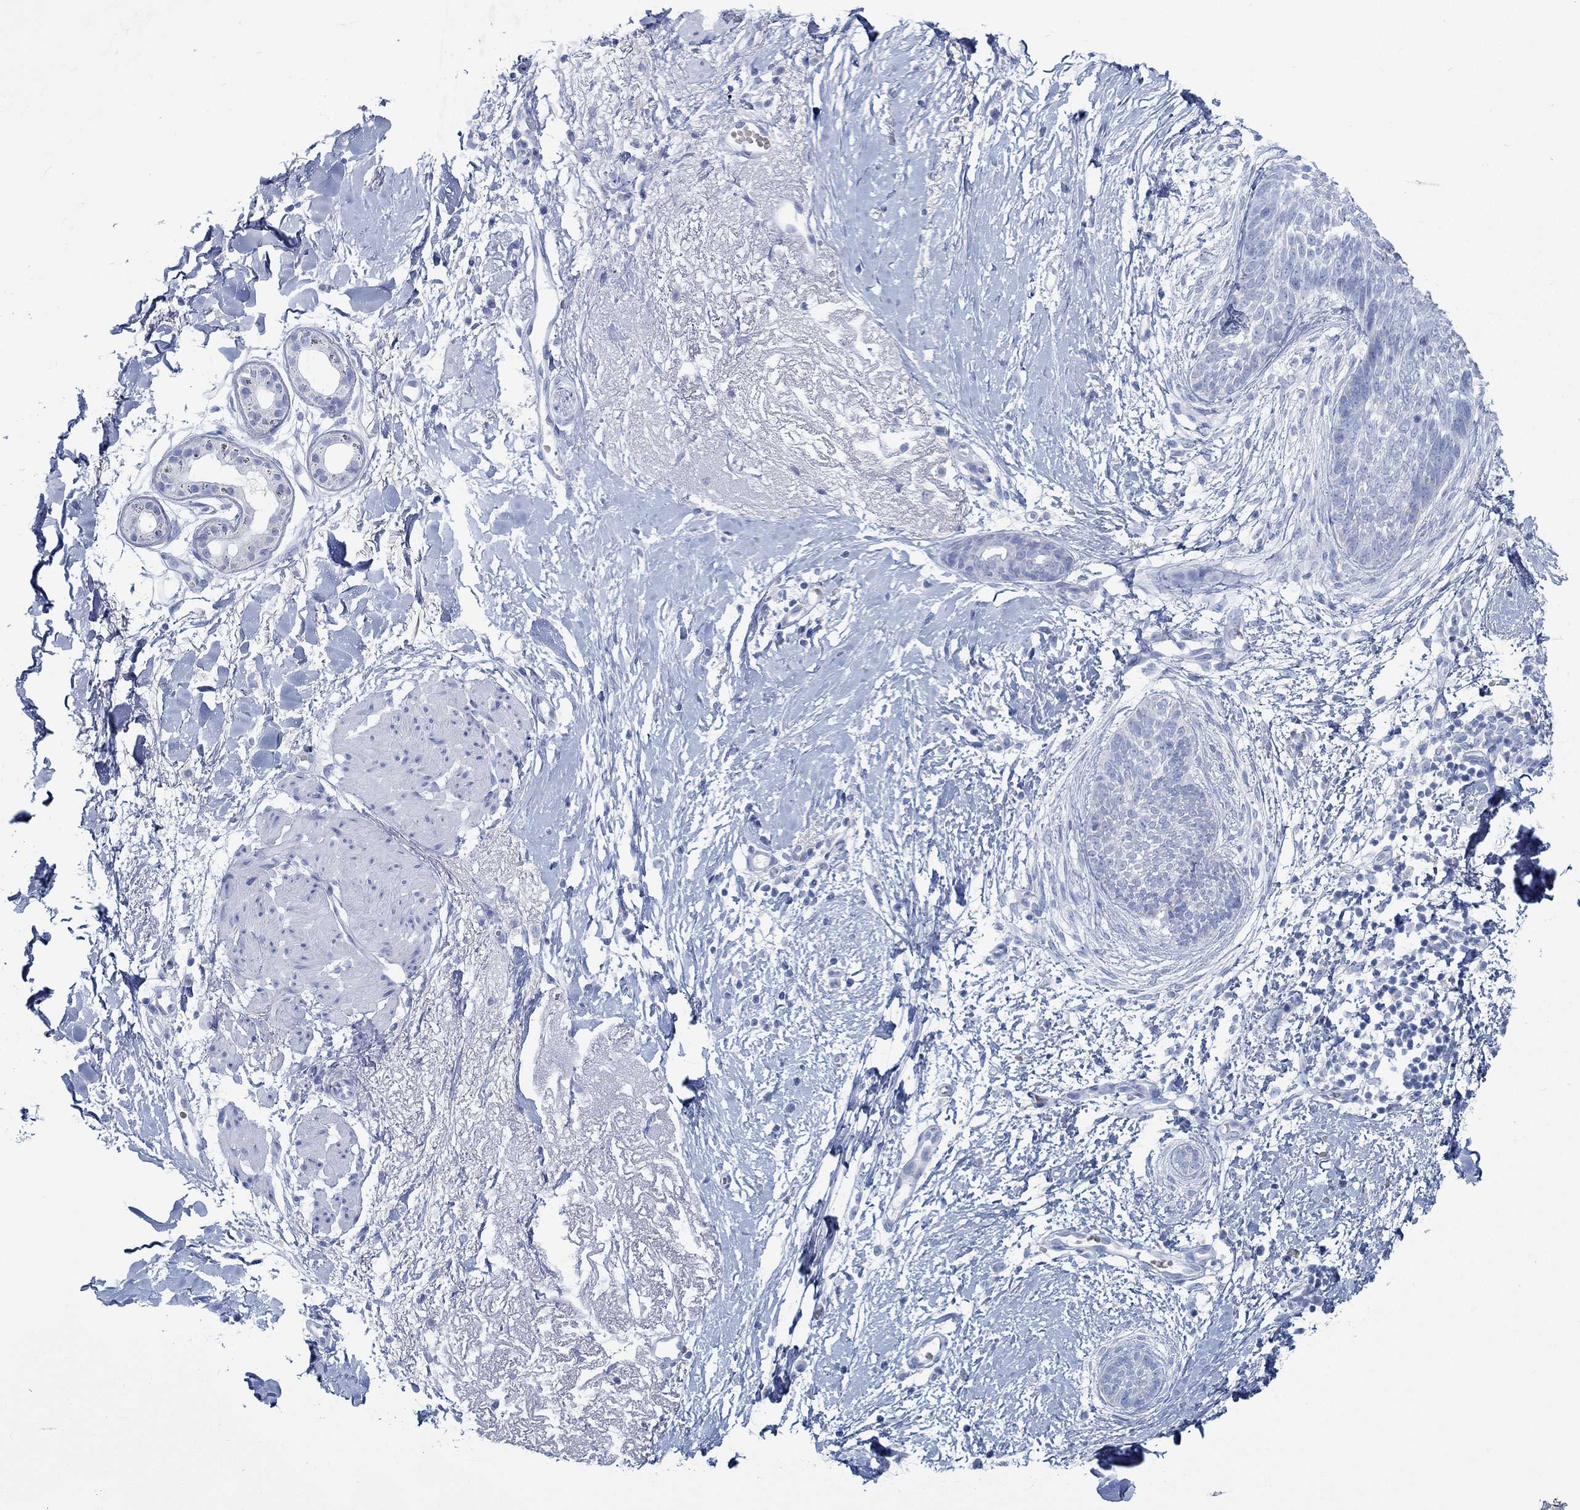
{"staining": {"intensity": "negative", "quantity": "none", "location": "none"}, "tissue": "skin cancer", "cell_type": "Tumor cells", "image_type": "cancer", "snomed": [{"axis": "morphology", "description": "Normal tissue, NOS"}, {"axis": "morphology", "description": "Basal cell carcinoma"}, {"axis": "topography", "description": "Skin"}], "caption": "IHC image of human skin basal cell carcinoma stained for a protein (brown), which exhibits no positivity in tumor cells. (Stains: DAB (3,3'-diaminobenzidine) IHC with hematoxylin counter stain, Microscopy: brightfield microscopy at high magnification).", "gene": "GLOD5", "patient": {"sex": "male", "age": 84}}